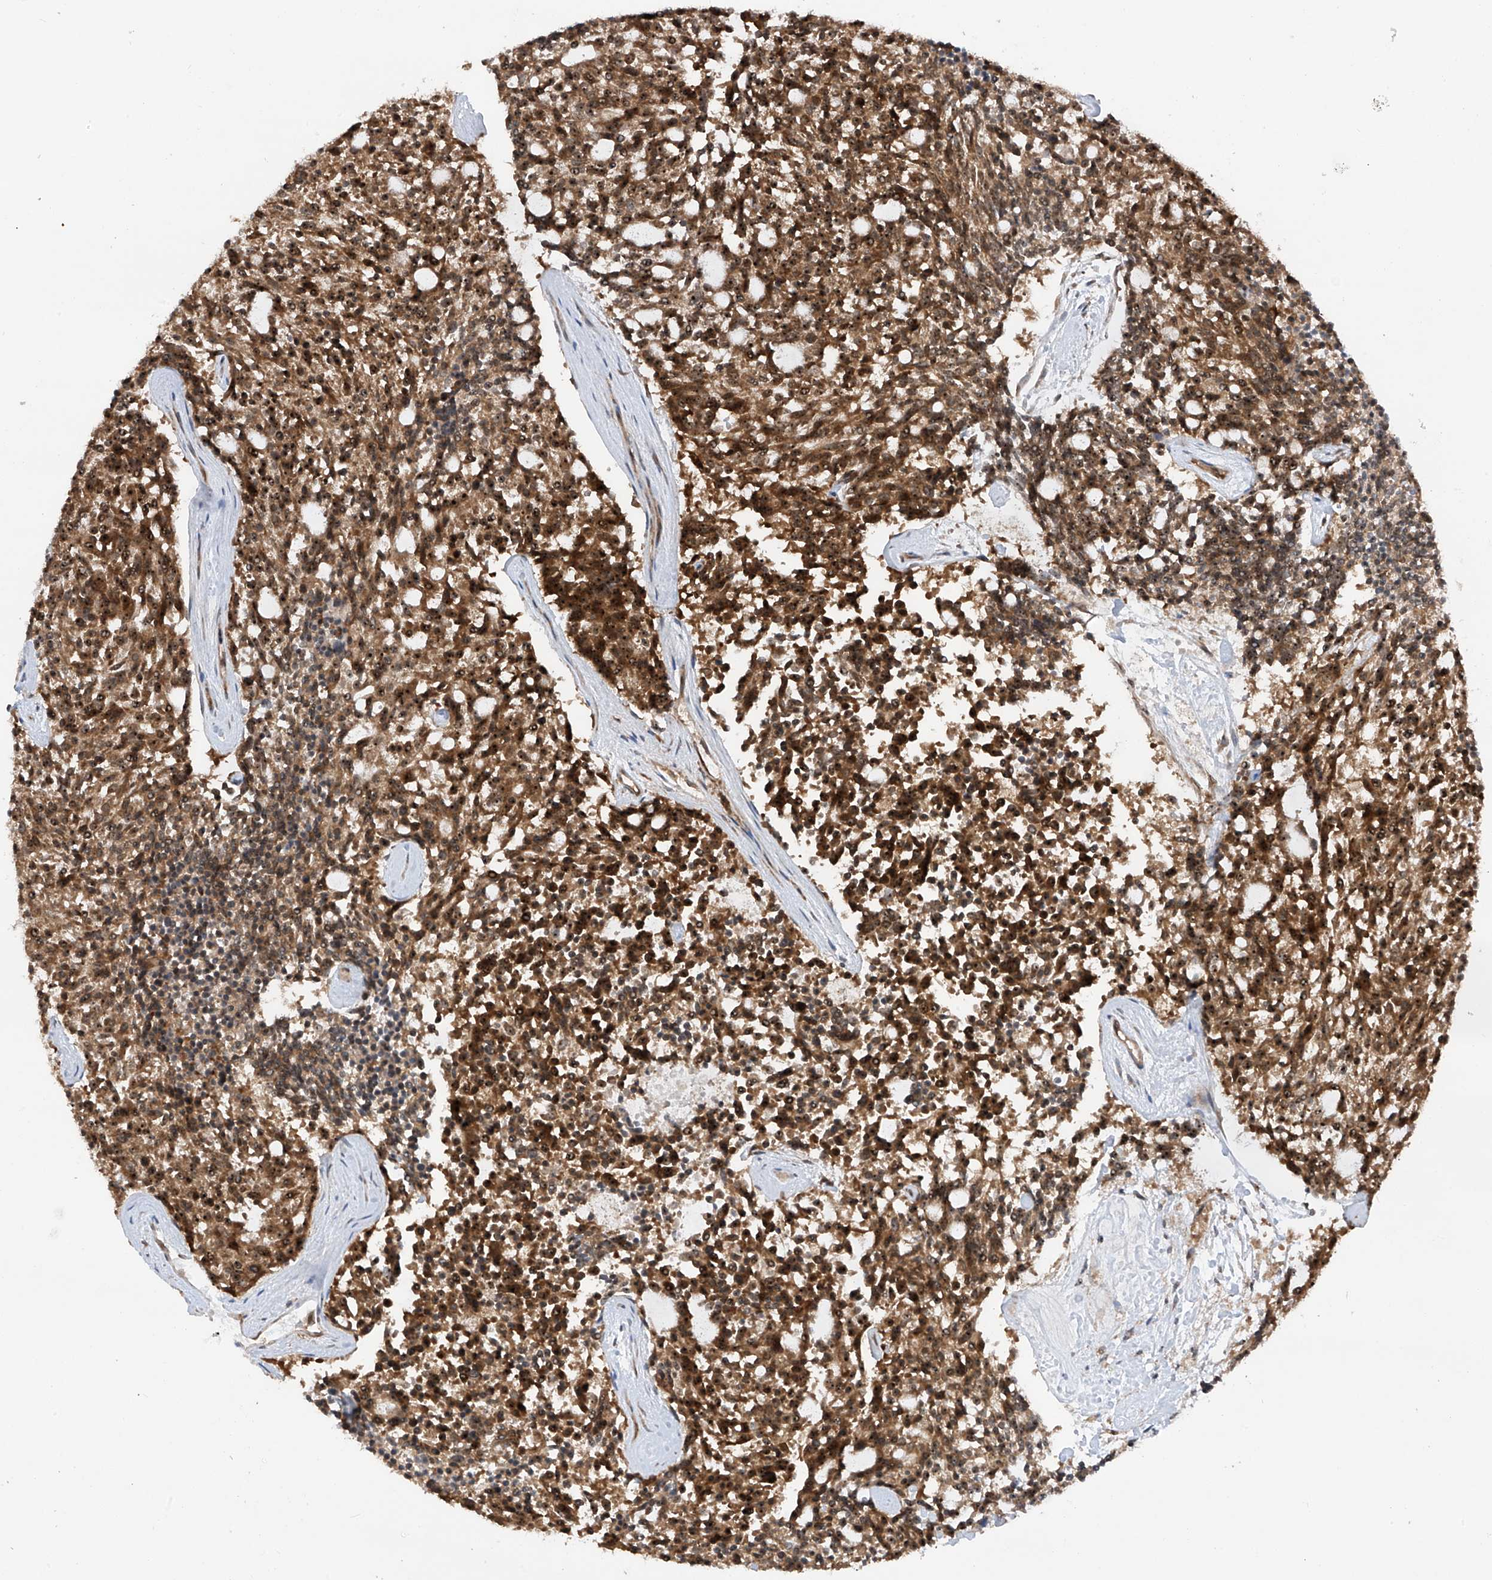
{"staining": {"intensity": "moderate", "quantity": ">75%", "location": "cytoplasmic/membranous,nuclear"}, "tissue": "carcinoid", "cell_type": "Tumor cells", "image_type": "cancer", "snomed": [{"axis": "morphology", "description": "Carcinoid, malignant, NOS"}, {"axis": "topography", "description": "Pancreas"}], "caption": "A brown stain shows moderate cytoplasmic/membranous and nuclear positivity of a protein in human carcinoid tumor cells.", "gene": "C1orf131", "patient": {"sex": "female", "age": 54}}